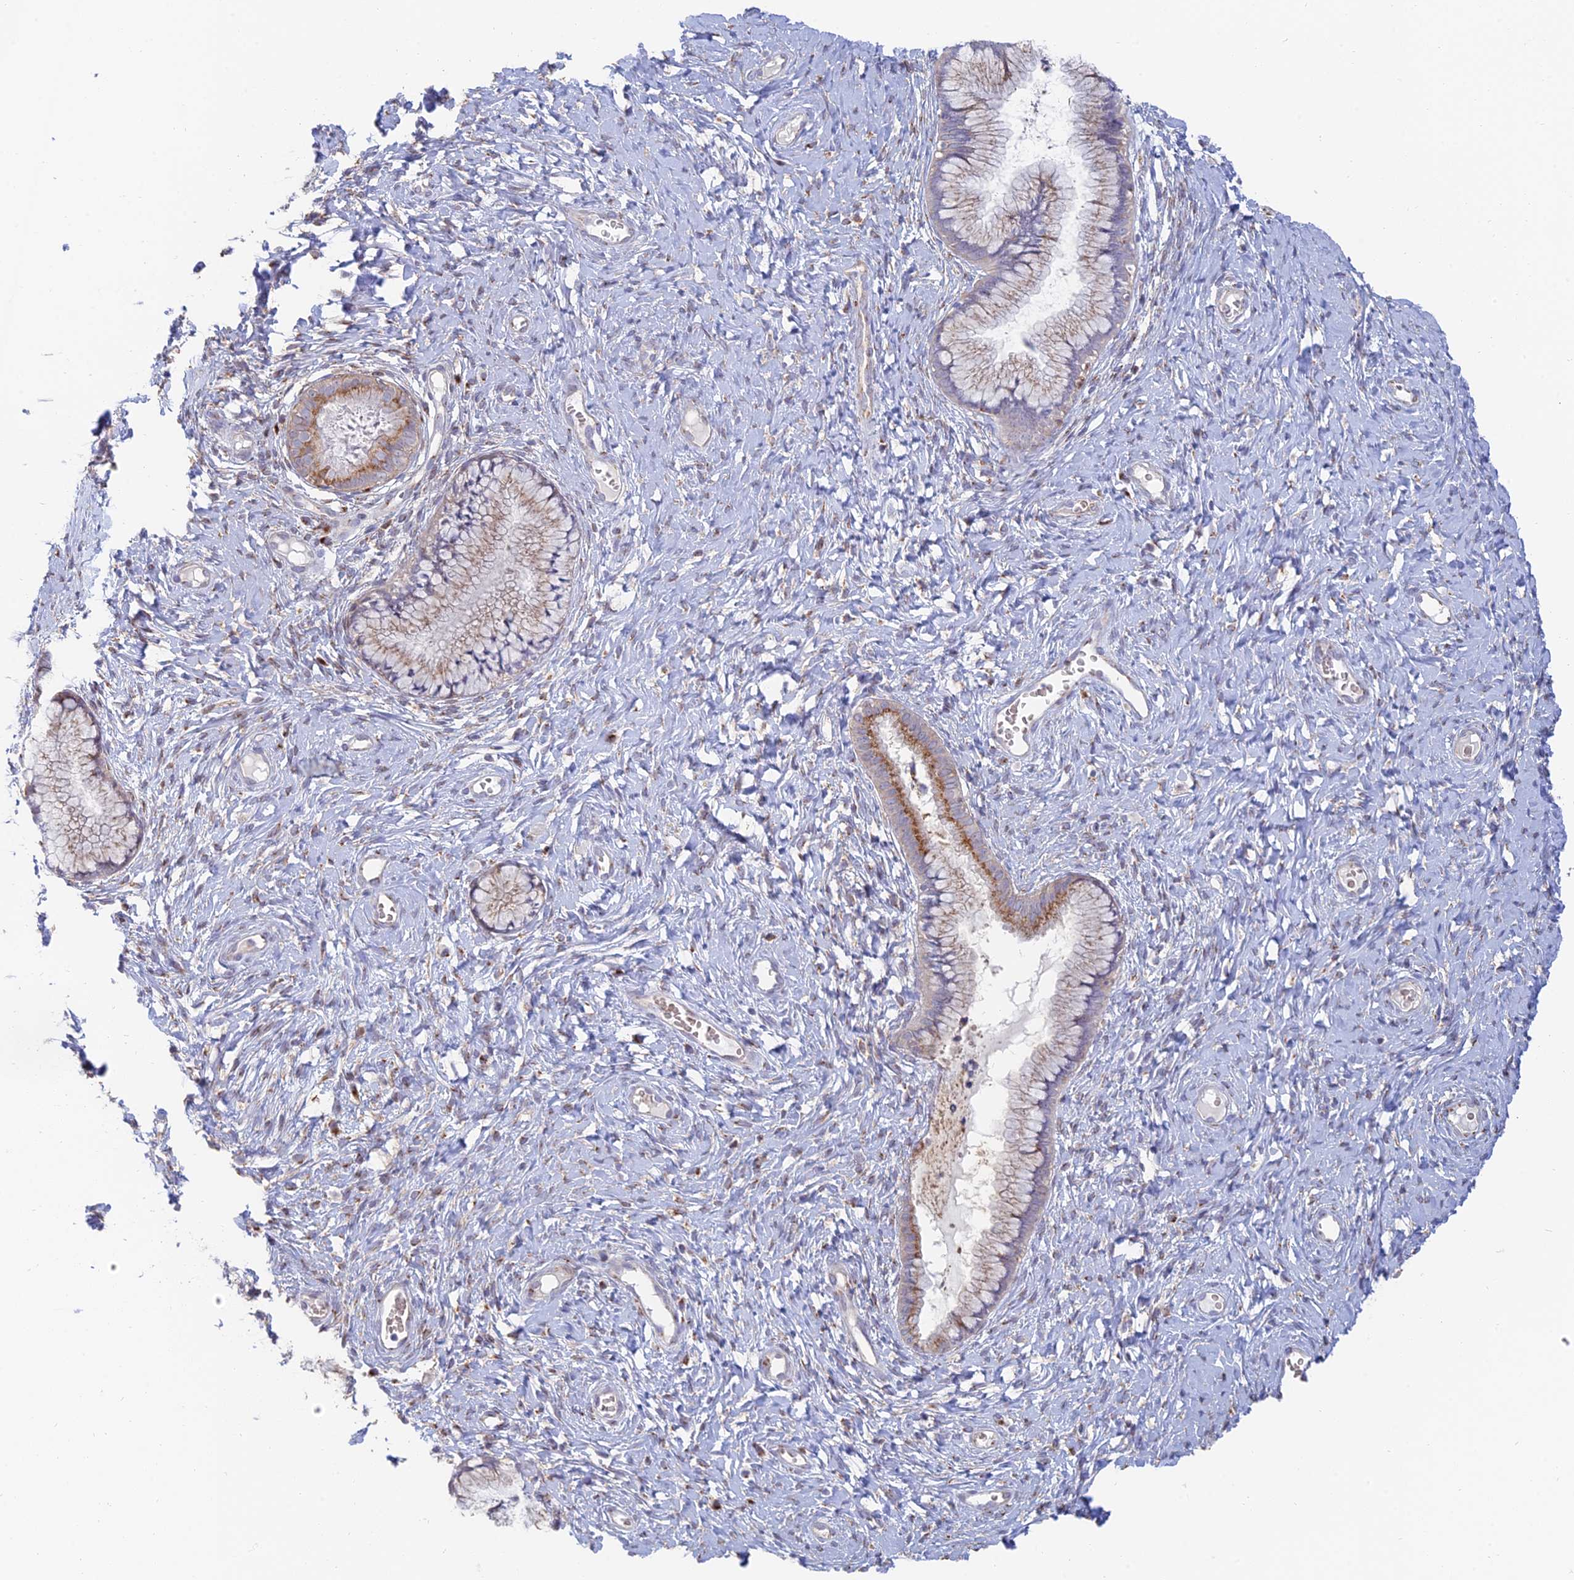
{"staining": {"intensity": "moderate", "quantity": "25%-75%", "location": "cytoplasmic/membranous"}, "tissue": "cervix", "cell_type": "Glandular cells", "image_type": "normal", "snomed": [{"axis": "morphology", "description": "Normal tissue, NOS"}, {"axis": "topography", "description": "Cervix"}], "caption": "Moderate cytoplasmic/membranous staining for a protein is appreciated in about 25%-75% of glandular cells of benign cervix using immunohistochemistry.", "gene": "ENSG00000267561", "patient": {"sex": "female", "age": 42}}